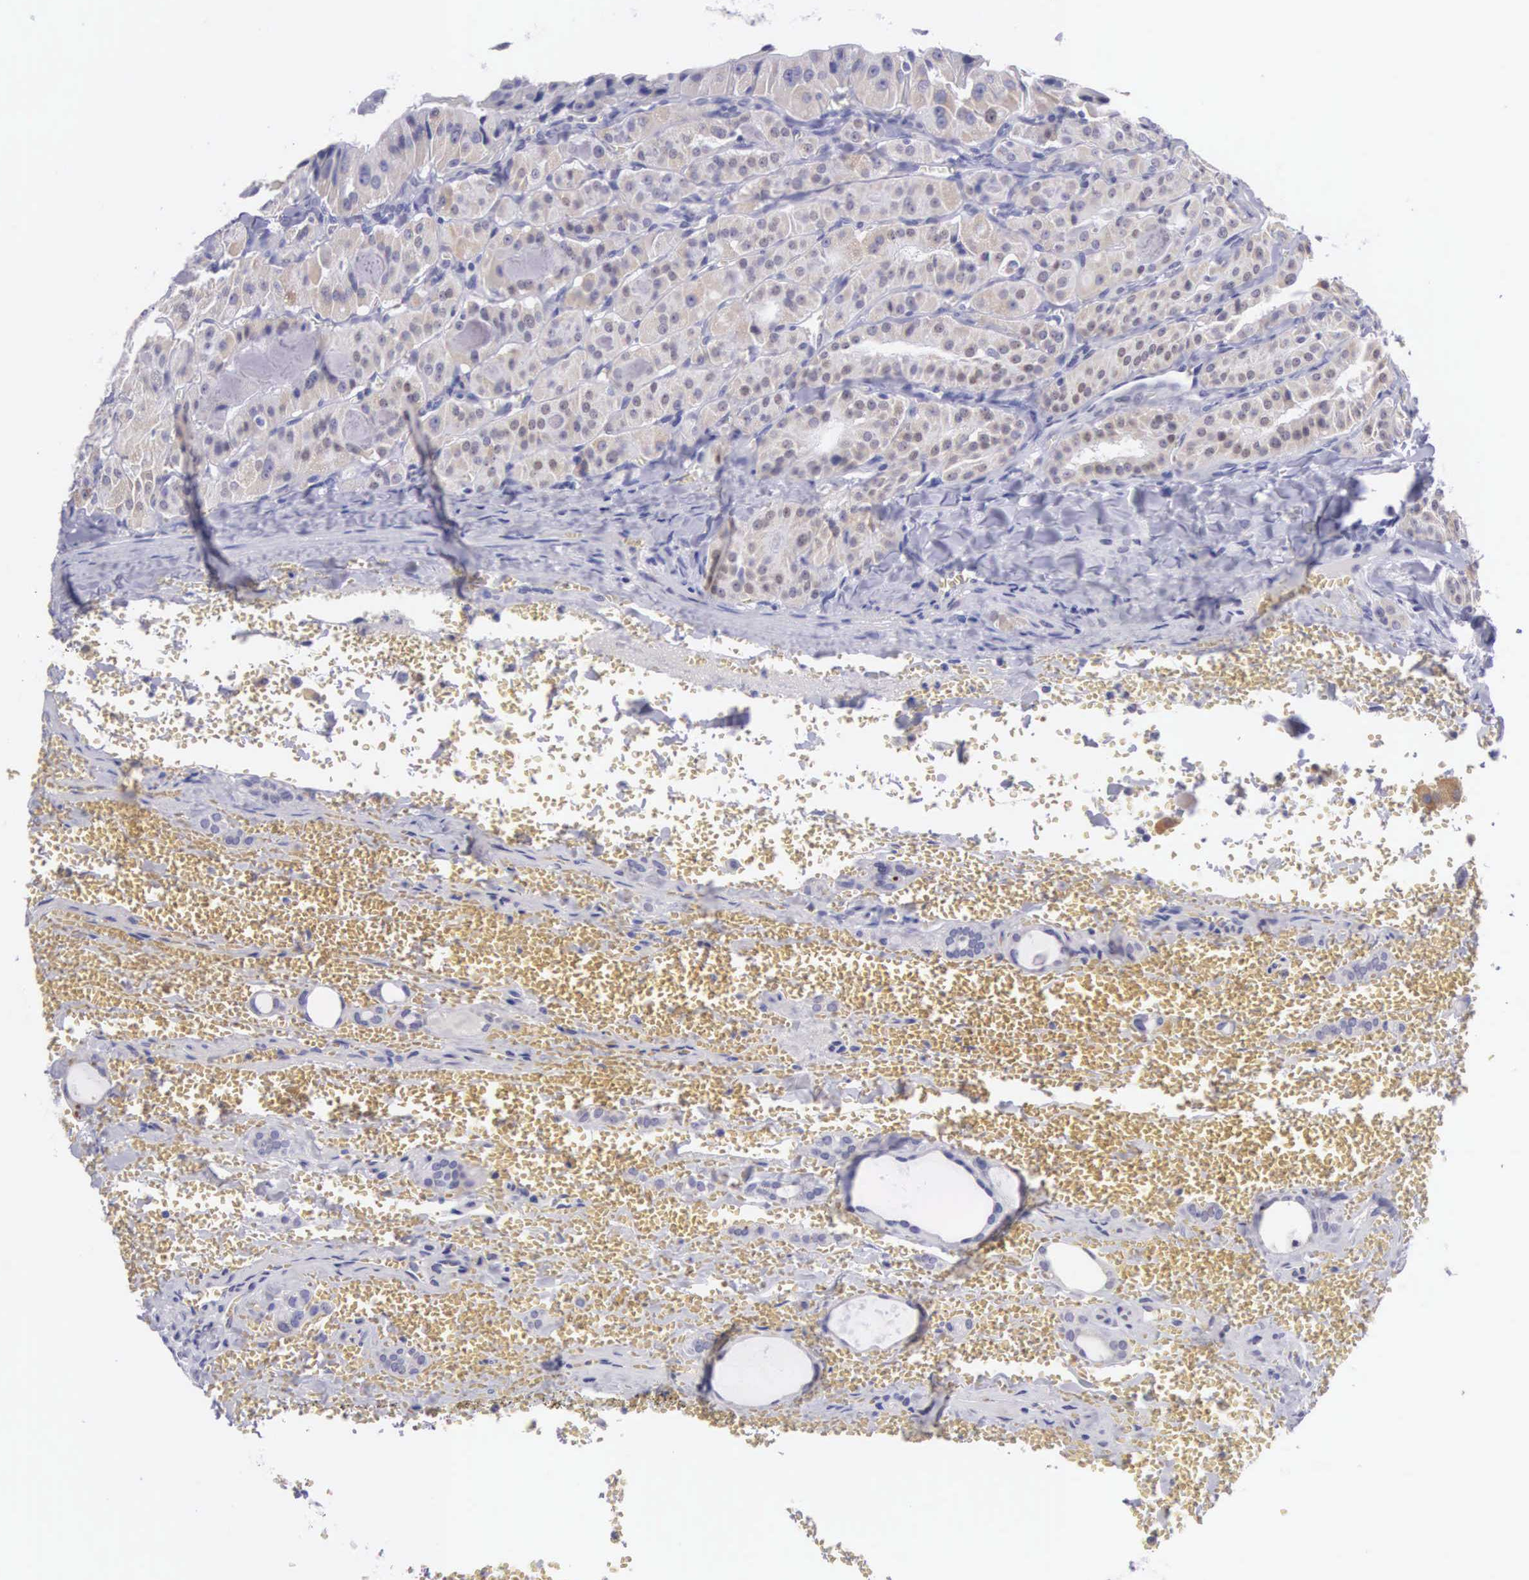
{"staining": {"intensity": "weak", "quantity": "25%-75%", "location": "cytoplasmic/membranous"}, "tissue": "thyroid cancer", "cell_type": "Tumor cells", "image_type": "cancer", "snomed": [{"axis": "morphology", "description": "Carcinoma, NOS"}, {"axis": "topography", "description": "Thyroid gland"}], "caption": "Tumor cells show low levels of weak cytoplasmic/membranous expression in about 25%-75% of cells in human thyroid cancer. The protein is stained brown, and the nuclei are stained in blue (DAB IHC with brightfield microscopy, high magnification).", "gene": "SOX11", "patient": {"sex": "male", "age": 76}}